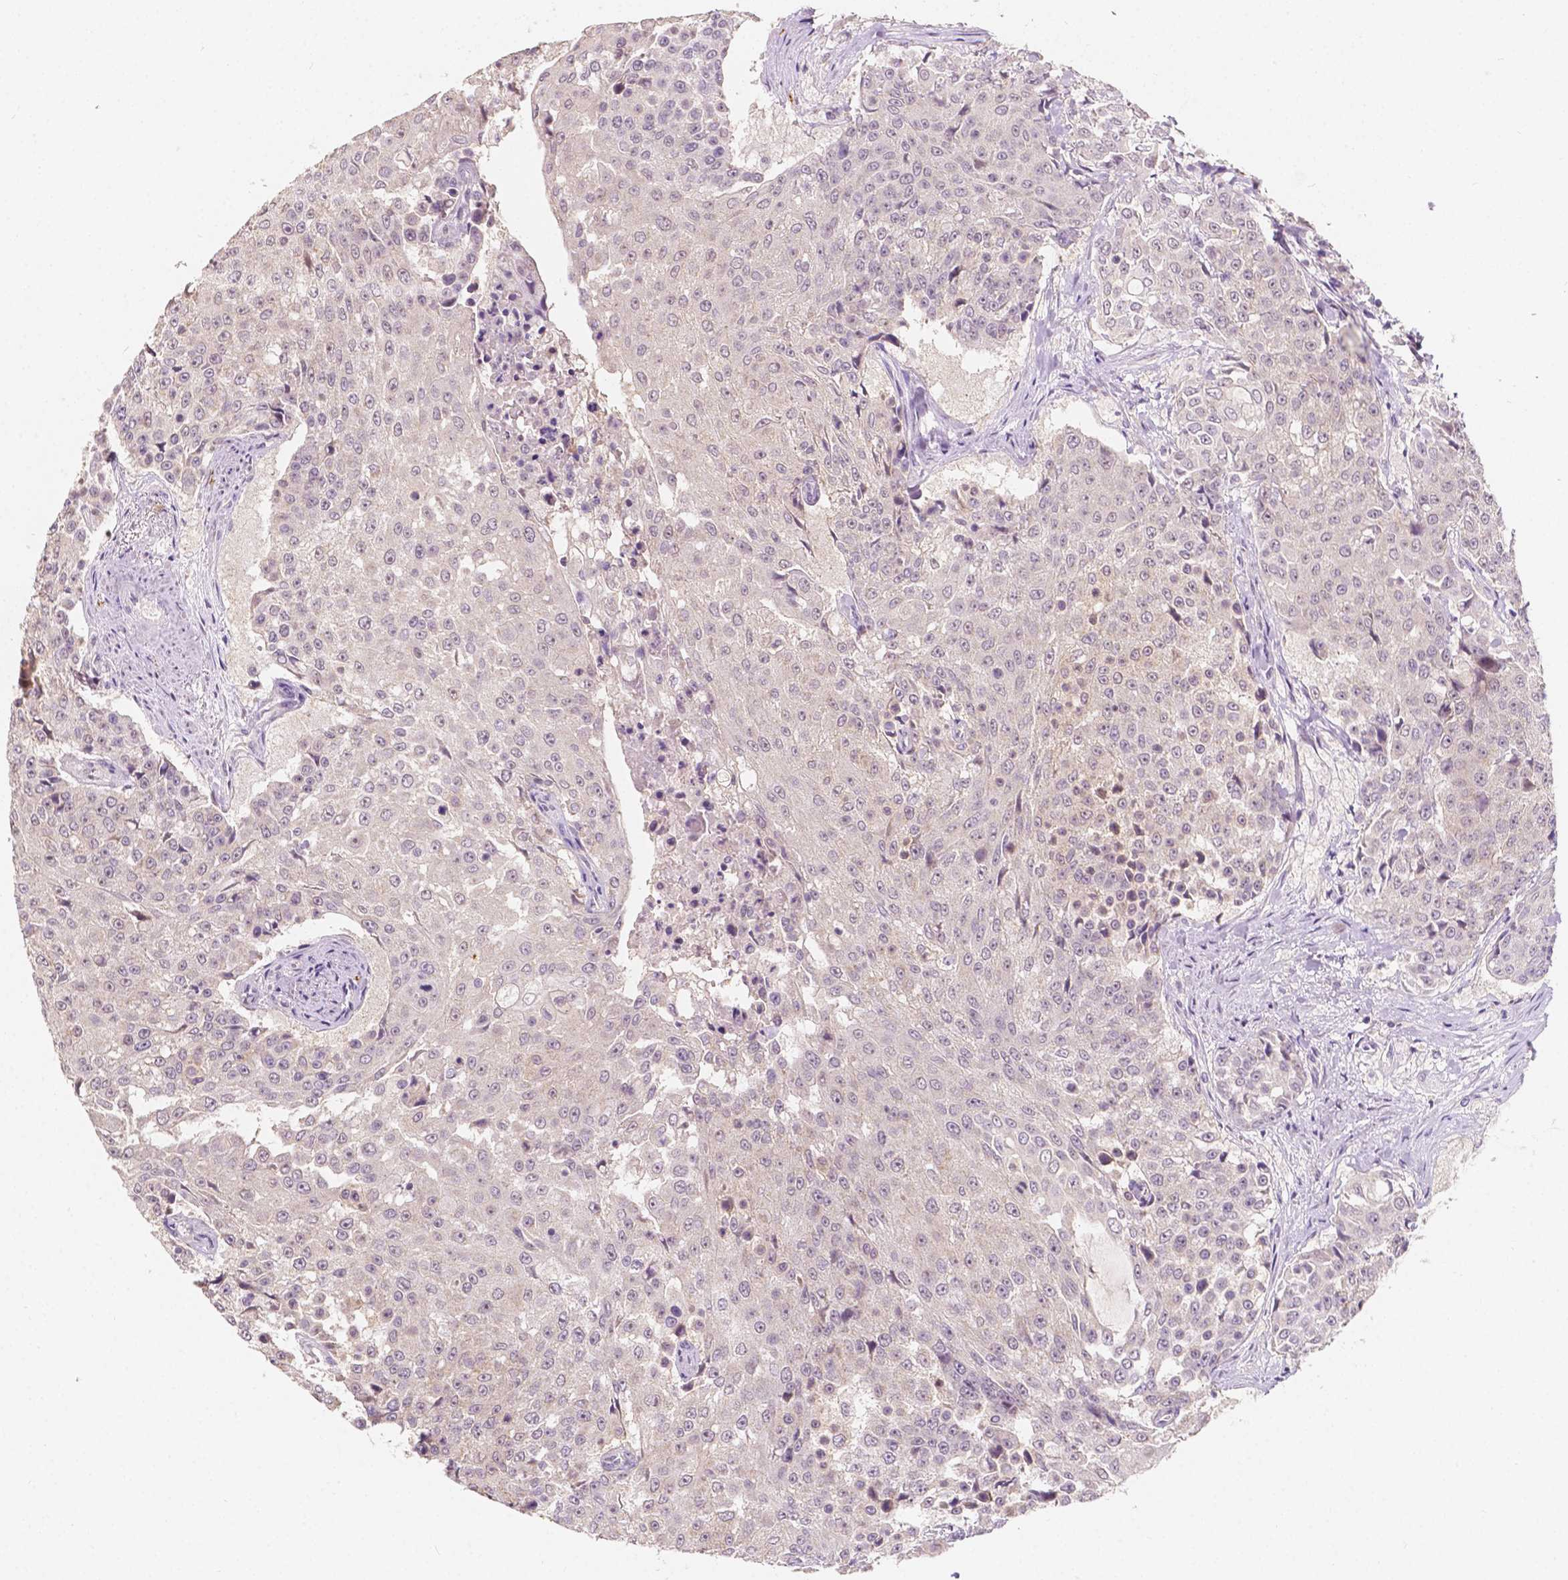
{"staining": {"intensity": "negative", "quantity": "none", "location": "none"}, "tissue": "urothelial cancer", "cell_type": "Tumor cells", "image_type": "cancer", "snomed": [{"axis": "morphology", "description": "Urothelial carcinoma, High grade"}, {"axis": "topography", "description": "Urinary bladder"}], "caption": "IHC of human urothelial cancer demonstrates no expression in tumor cells.", "gene": "SIRT2", "patient": {"sex": "female", "age": 63}}